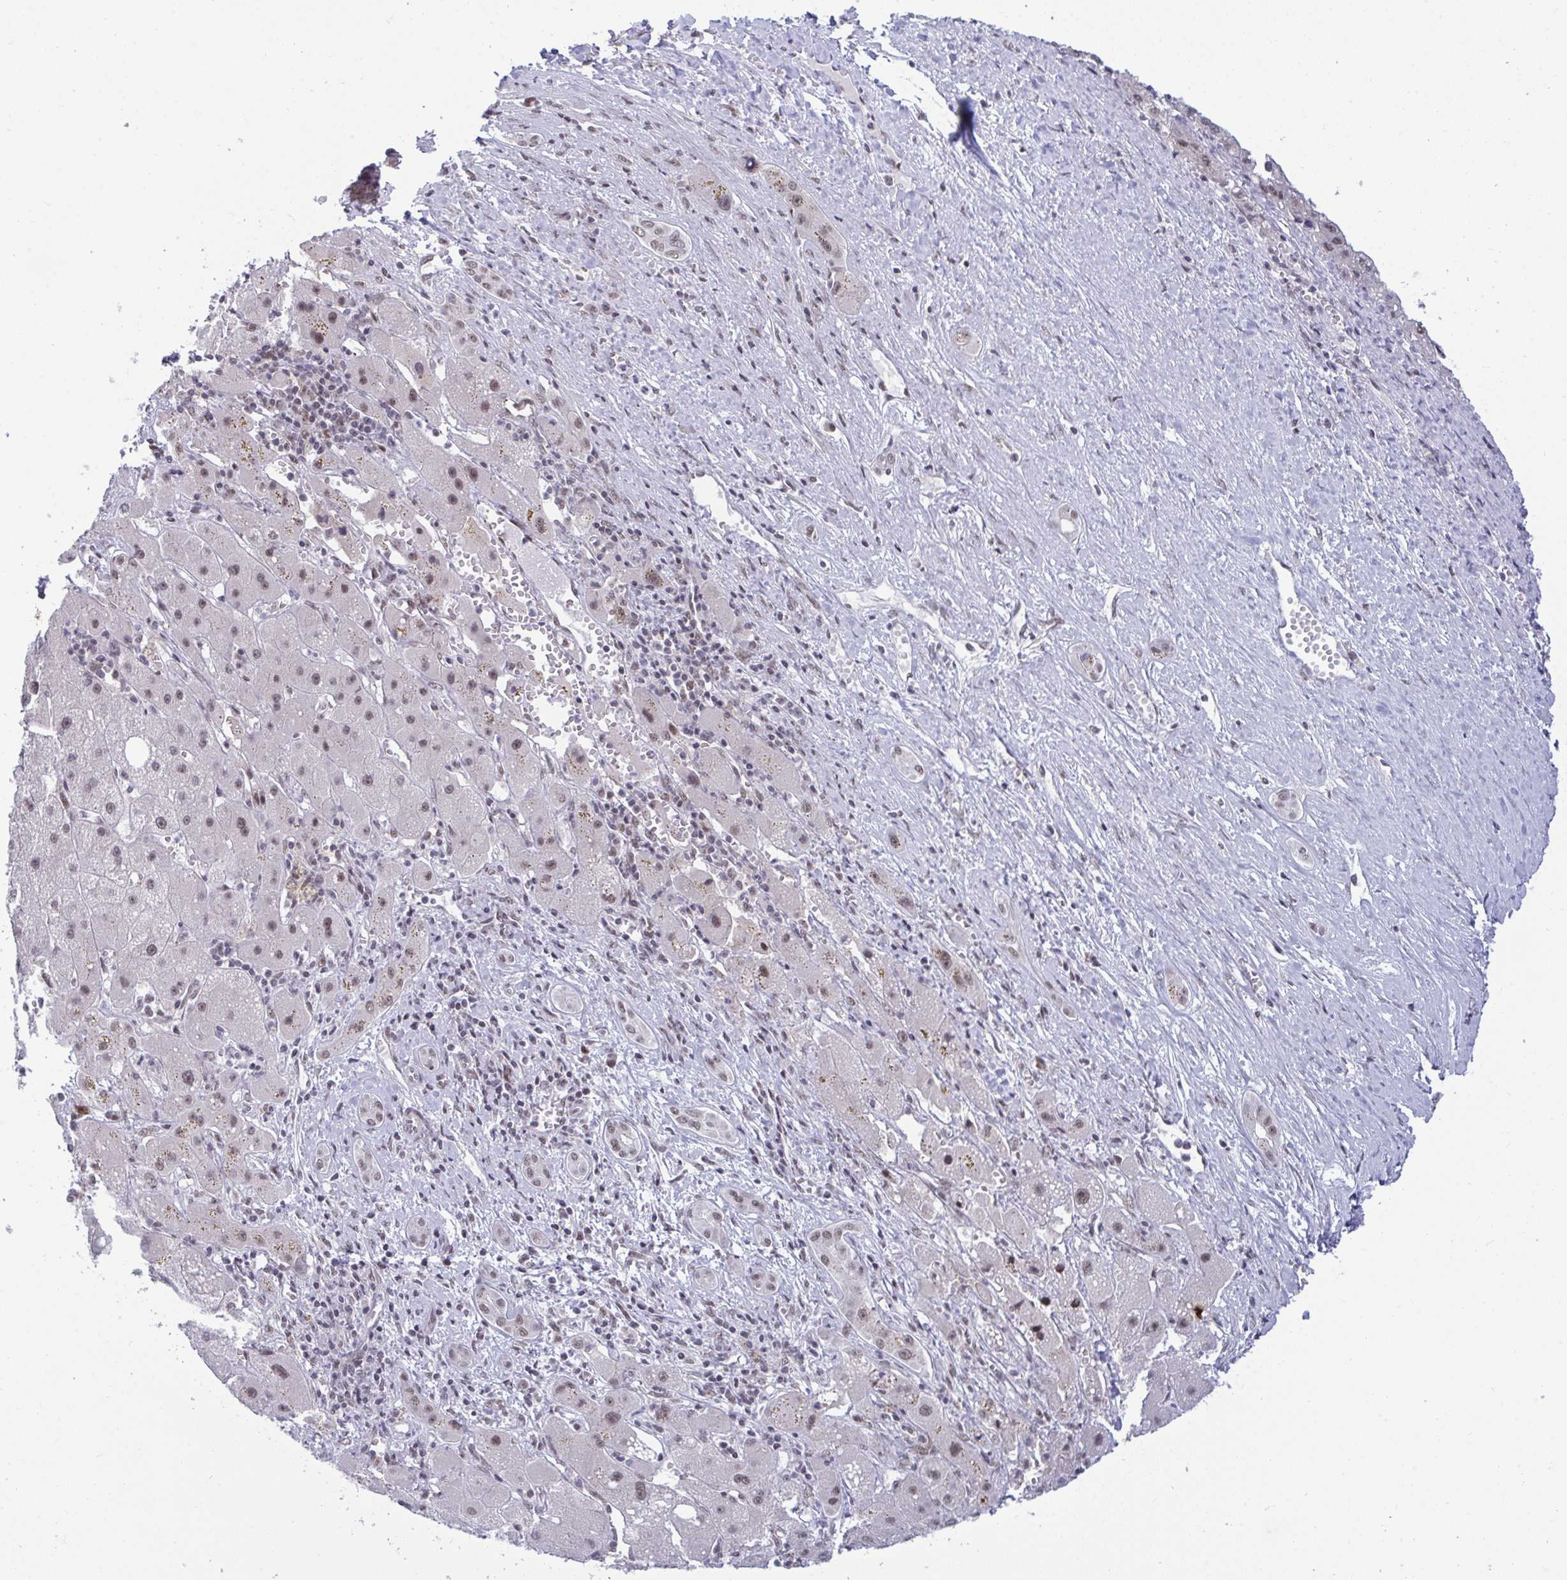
{"staining": {"intensity": "moderate", "quantity": ">75%", "location": "nuclear"}, "tissue": "liver cancer", "cell_type": "Tumor cells", "image_type": "cancer", "snomed": [{"axis": "morphology", "description": "Carcinoma, Hepatocellular, NOS"}, {"axis": "topography", "description": "Liver"}], "caption": "Immunohistochemical staining of hepatocellular carcinoma (liver) demonstrates medium levels of moderate nuclear positivity in approximately >75% of tumor cells. (Stains: DAB in brown, nuclei in blue, Microscopy: brightfield microscopy at high magnification).", "gene": "WBP11", "patient": {"sex": "female", "age": 82}}